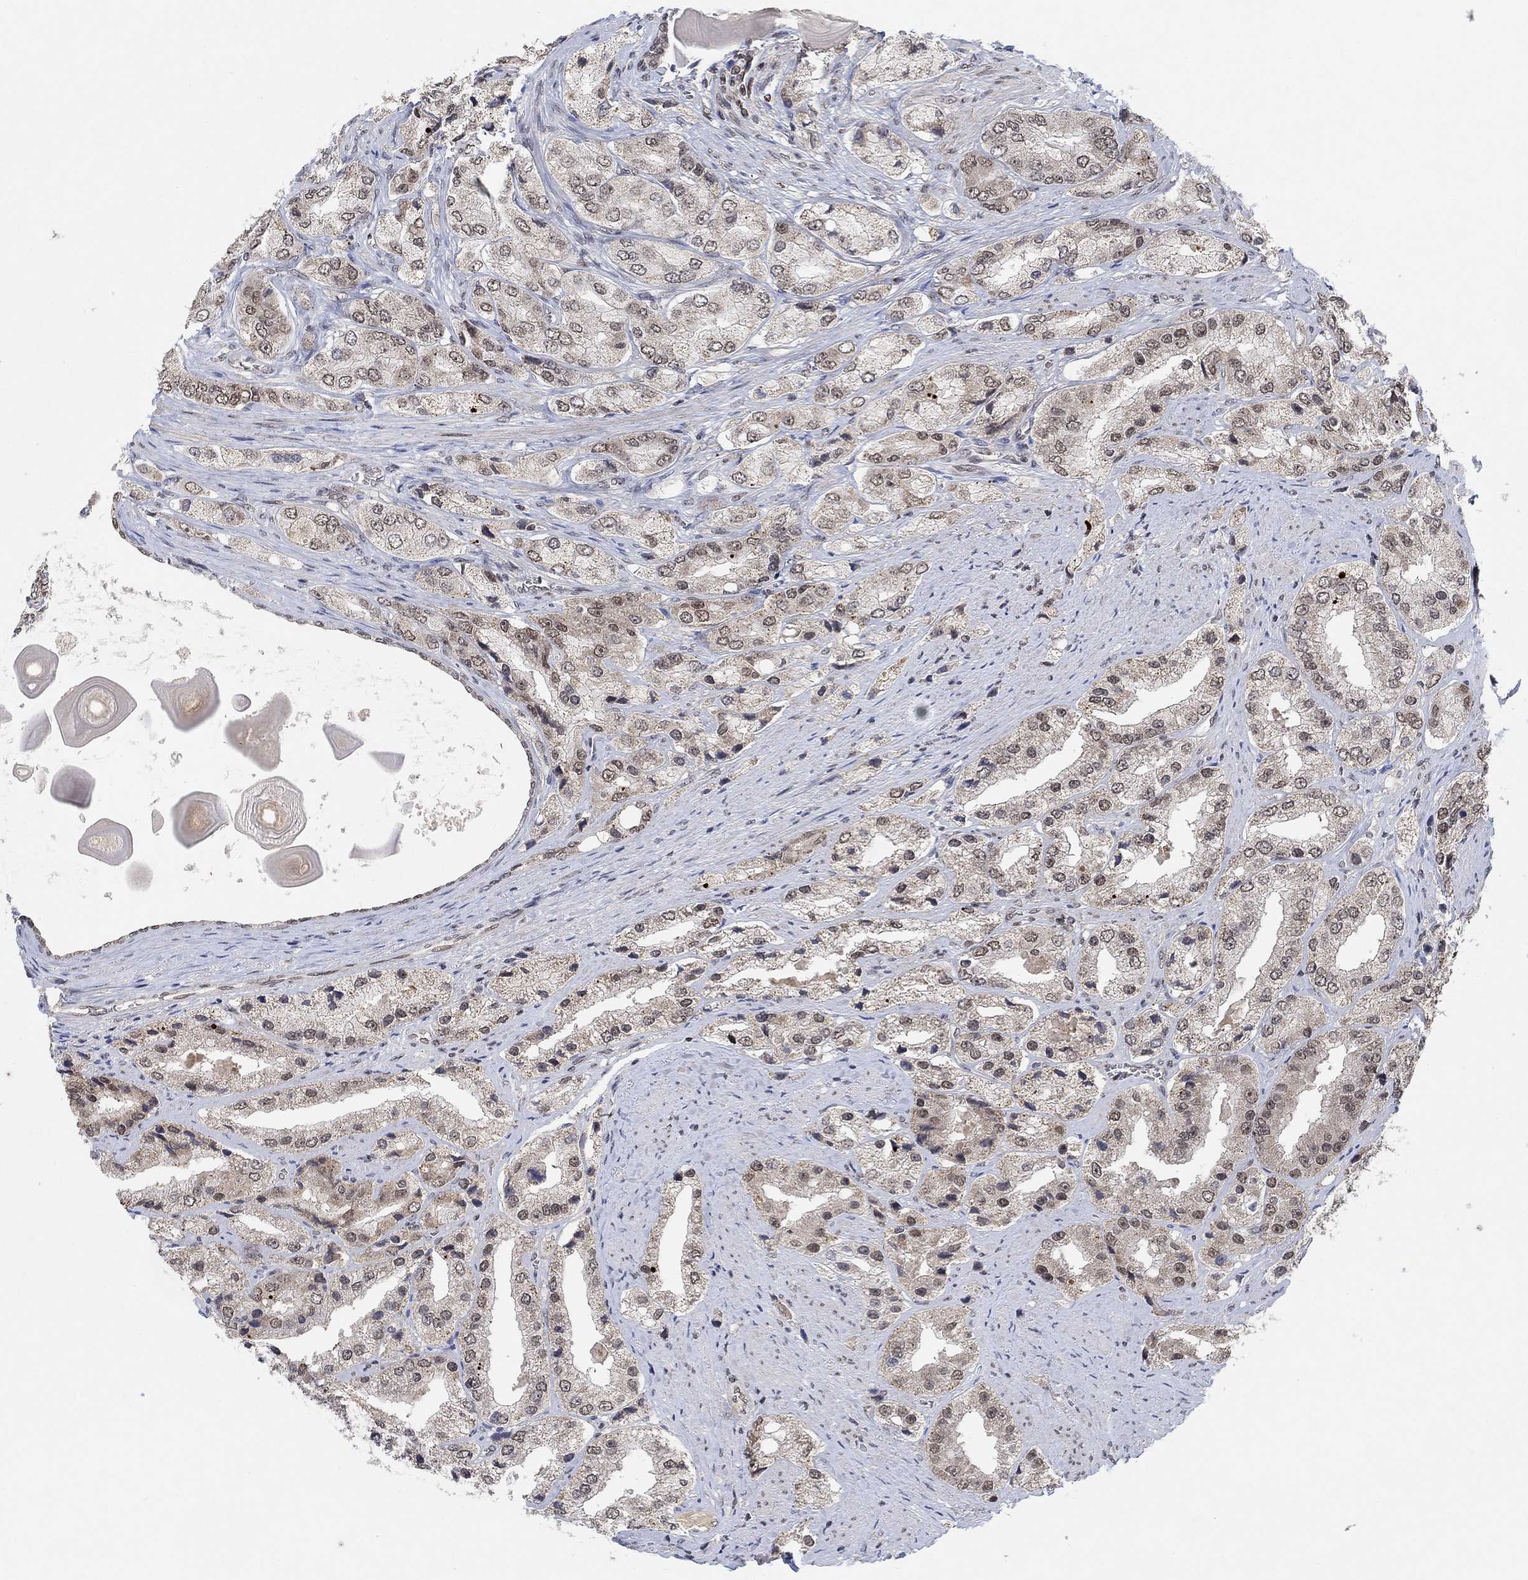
{"staining": {"intensity": "moderate", "quantity": "<25%", "location": "nuclear"}, "tissue": "prostate cancer", "cell_type": "Tumor cells", "image_type": "cancer", "snomed": [{"axis": "morphology", "description": "Adenocarcinoma, Low grade"}, {"axis": "topography", "description": "Prostate"}], "caption": "This micrograph demonstrates IHC staining of prostate cancer, with low moderate nuclear positivity in about <25% of tumor cells.", "gene": "THAP8", "patient": {"sex": "male", "age": 69}}